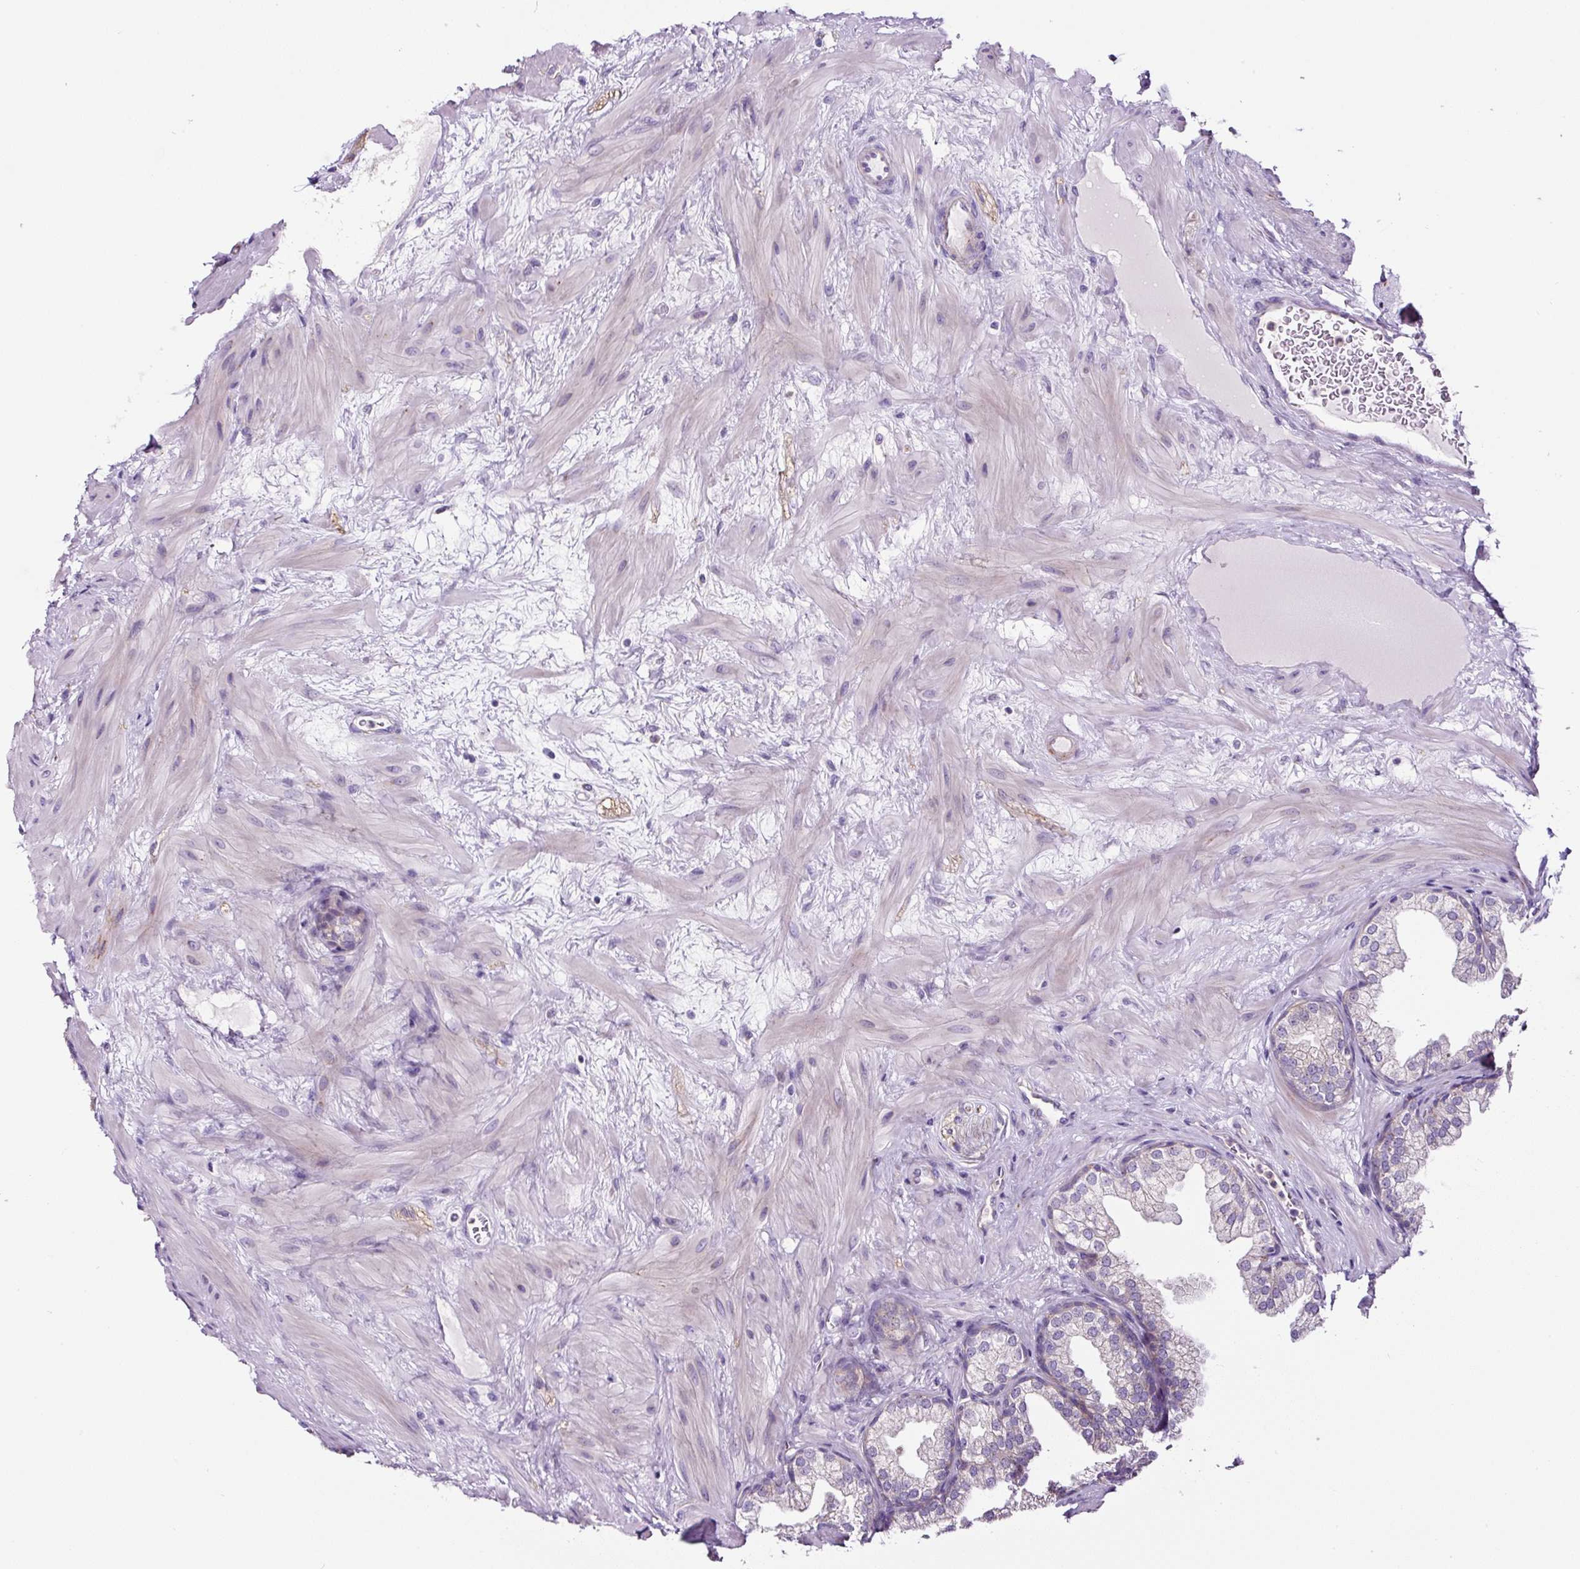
{"staining": {"intensity": "negative", "quantity": "none", "location": "none"}, "tissue": "prostate", "cell_type": "Glandular cells", "image_type": "normal", "snomed": [{"axis": "morphology", "description": "Normal tissue, NOS"}, {"axis": "topography", "description": "Prostate"}], "caption": "Protein analysis of normal prostate shows no significant positivity in glandular cells. The staining is performed using DAB (3,3'-diaminobenzidine) brown chromogen with nuclei counter-stained in using hematoxylin.", "gene": "HPS4", "patient": {"sex": "male", "age": 37}}